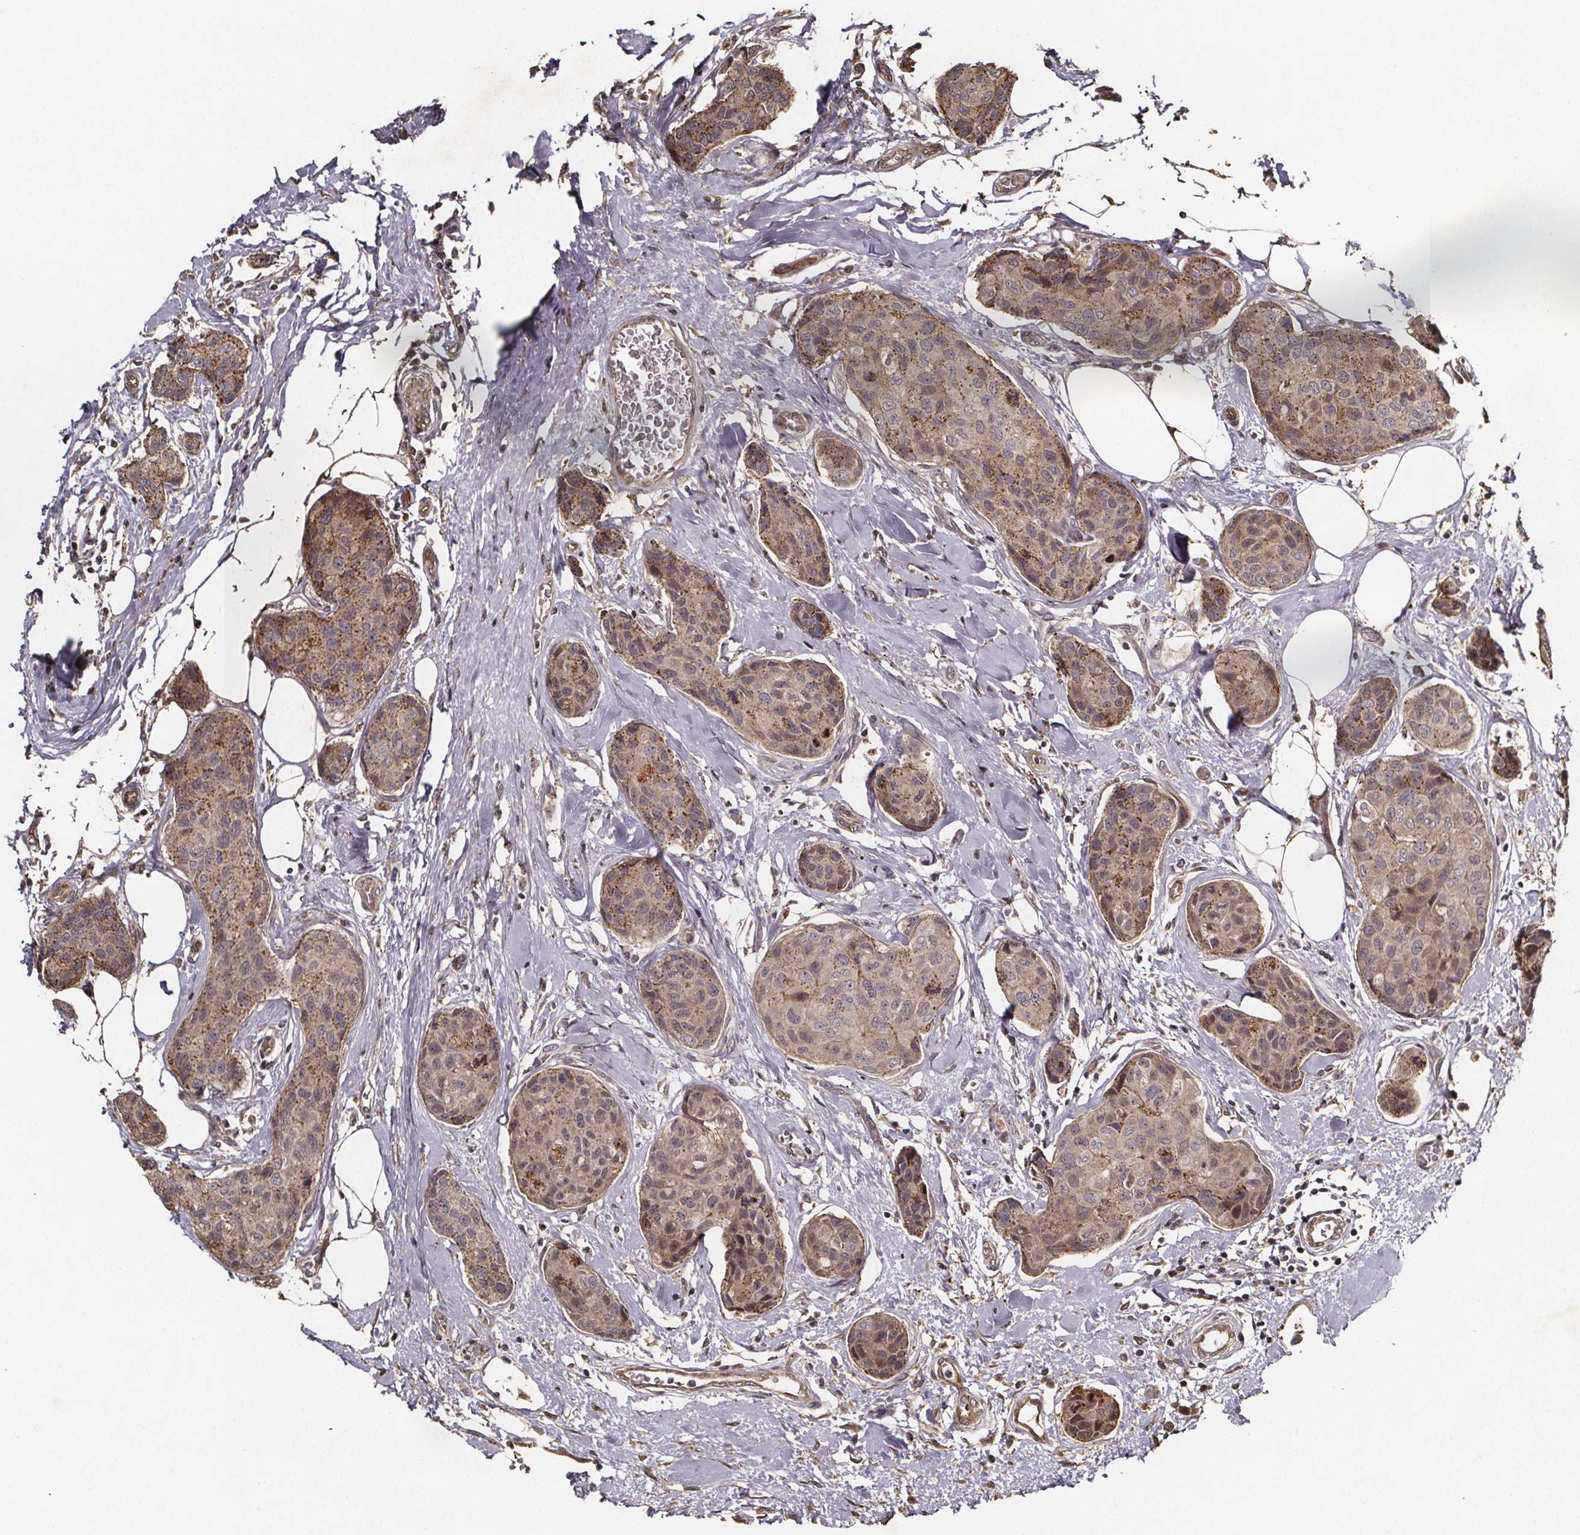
{"staining": {"intensity": "moderate", "quantity": "25%-75%", "location": "cytoplasmic/membranous"}, "tissue": "breast cancer", "cell_type": "Tumor cells", "image_type": "cancer", "snomed": [{"axis": "morphology", "description": "Duct carcinoma"}, {"axis": "topography", "description": "Breast"}], "caption": "A high-resolution histopathology image shows immunohistochemistry staining of breast cancer, which displays moderate cytoplasmic/membranous expression in approximately 25%-75% of tumor cells.", "gene": "ZNF879", "patient": {"sex": "female", "age": 80}}